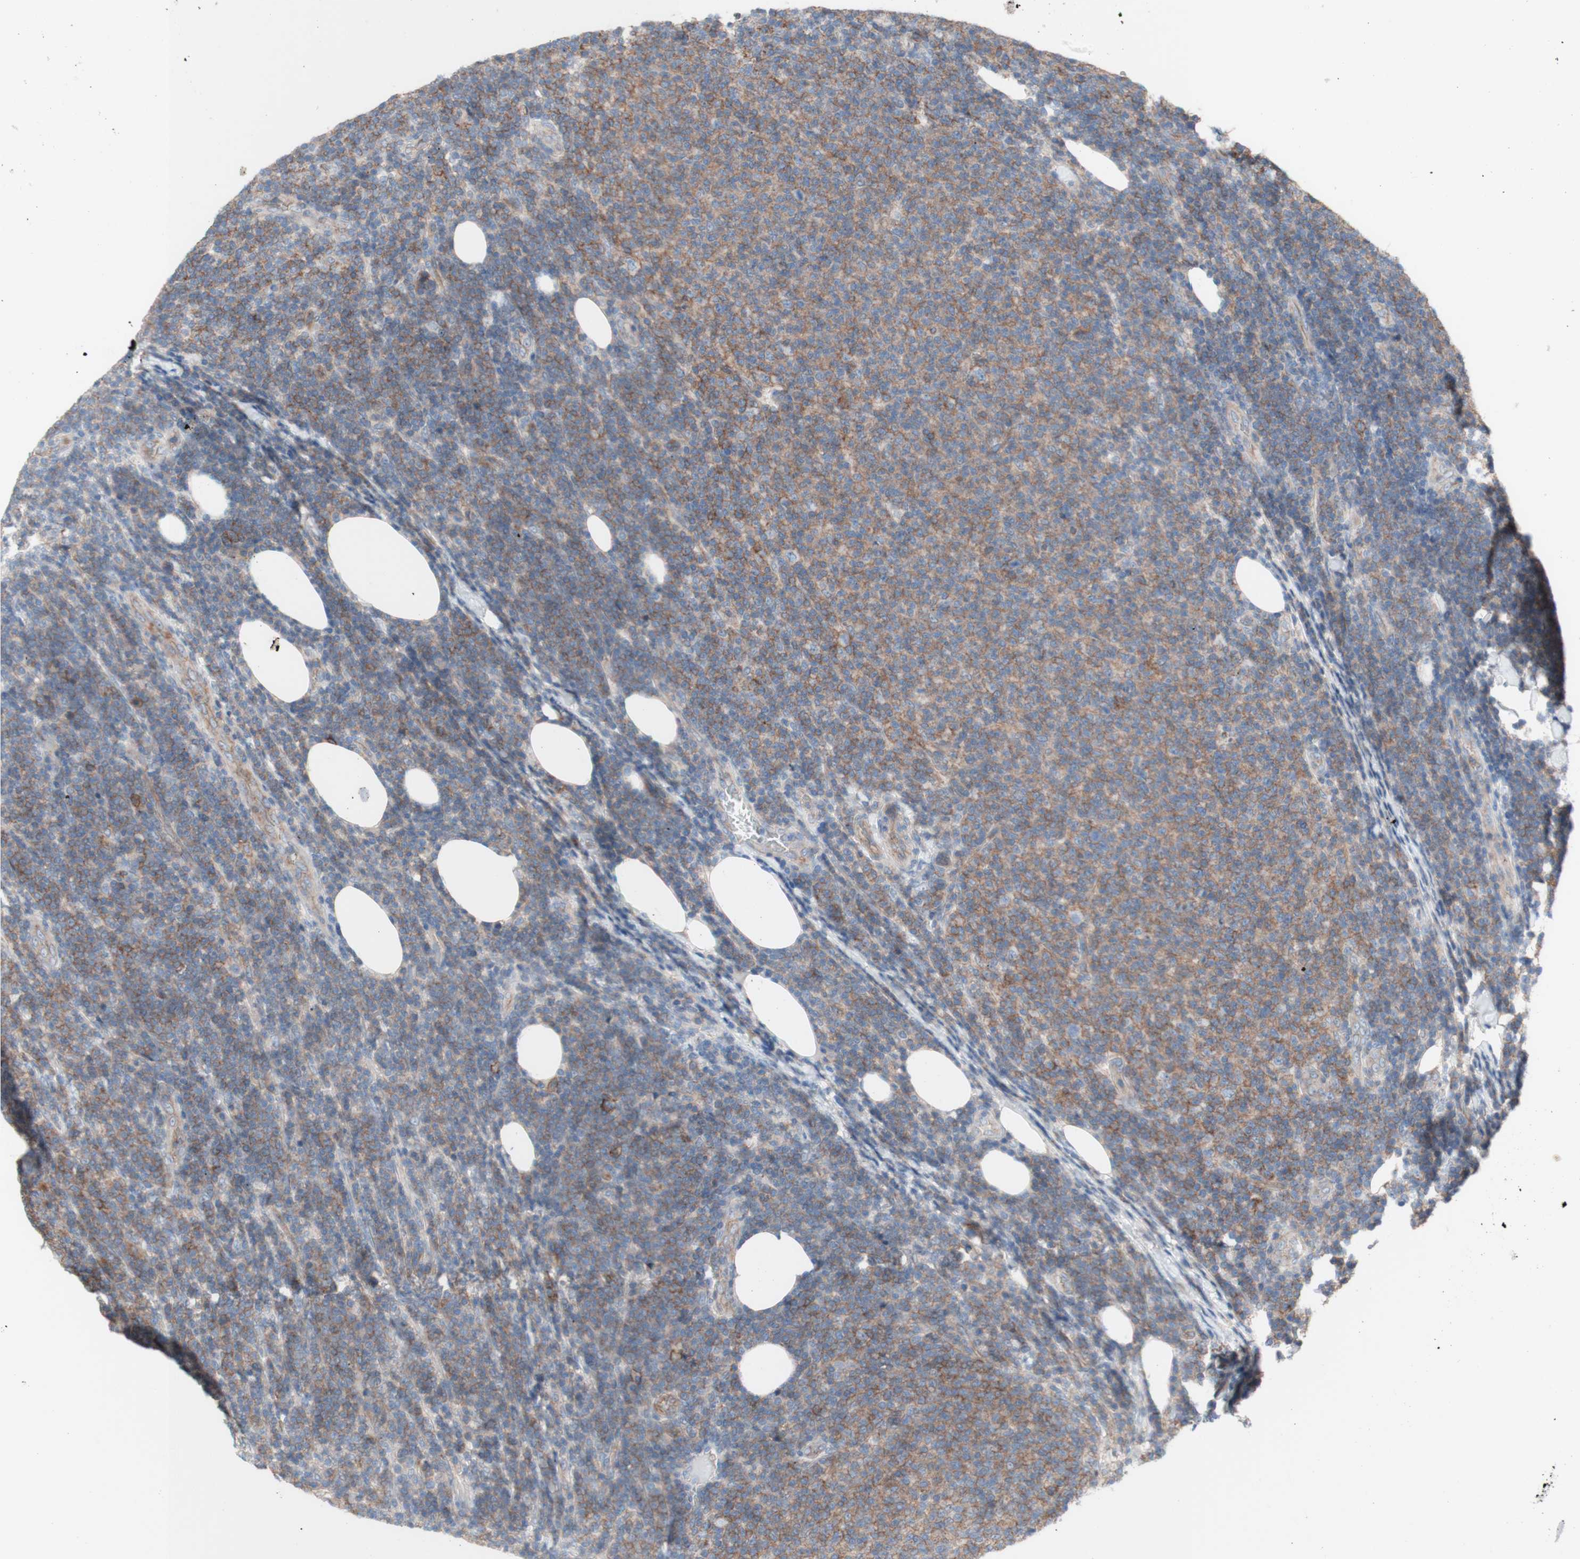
{"staining": {"intensity": "moderate", "quantity": ">75%", "location": "cytoplasmic/membranous"}, "tissue": "lymphoma", "cell_type": "Tumor cells", "image_type": "cancer", "snomed": [{"axis": "morphology", "description": "Malignant lymphoma, non-Hodgkin's type, Low grade"}, {"axis": "topography", "description": "Lymph node"}], "caption": "Immunohistochemical staining of human lymphoma demonstrates moderate cytoplasmic/membranous protein expression in approximately >75% of tumor cells.", "gene": "CD46", "patient": {"sex": "male", "age": 66}}